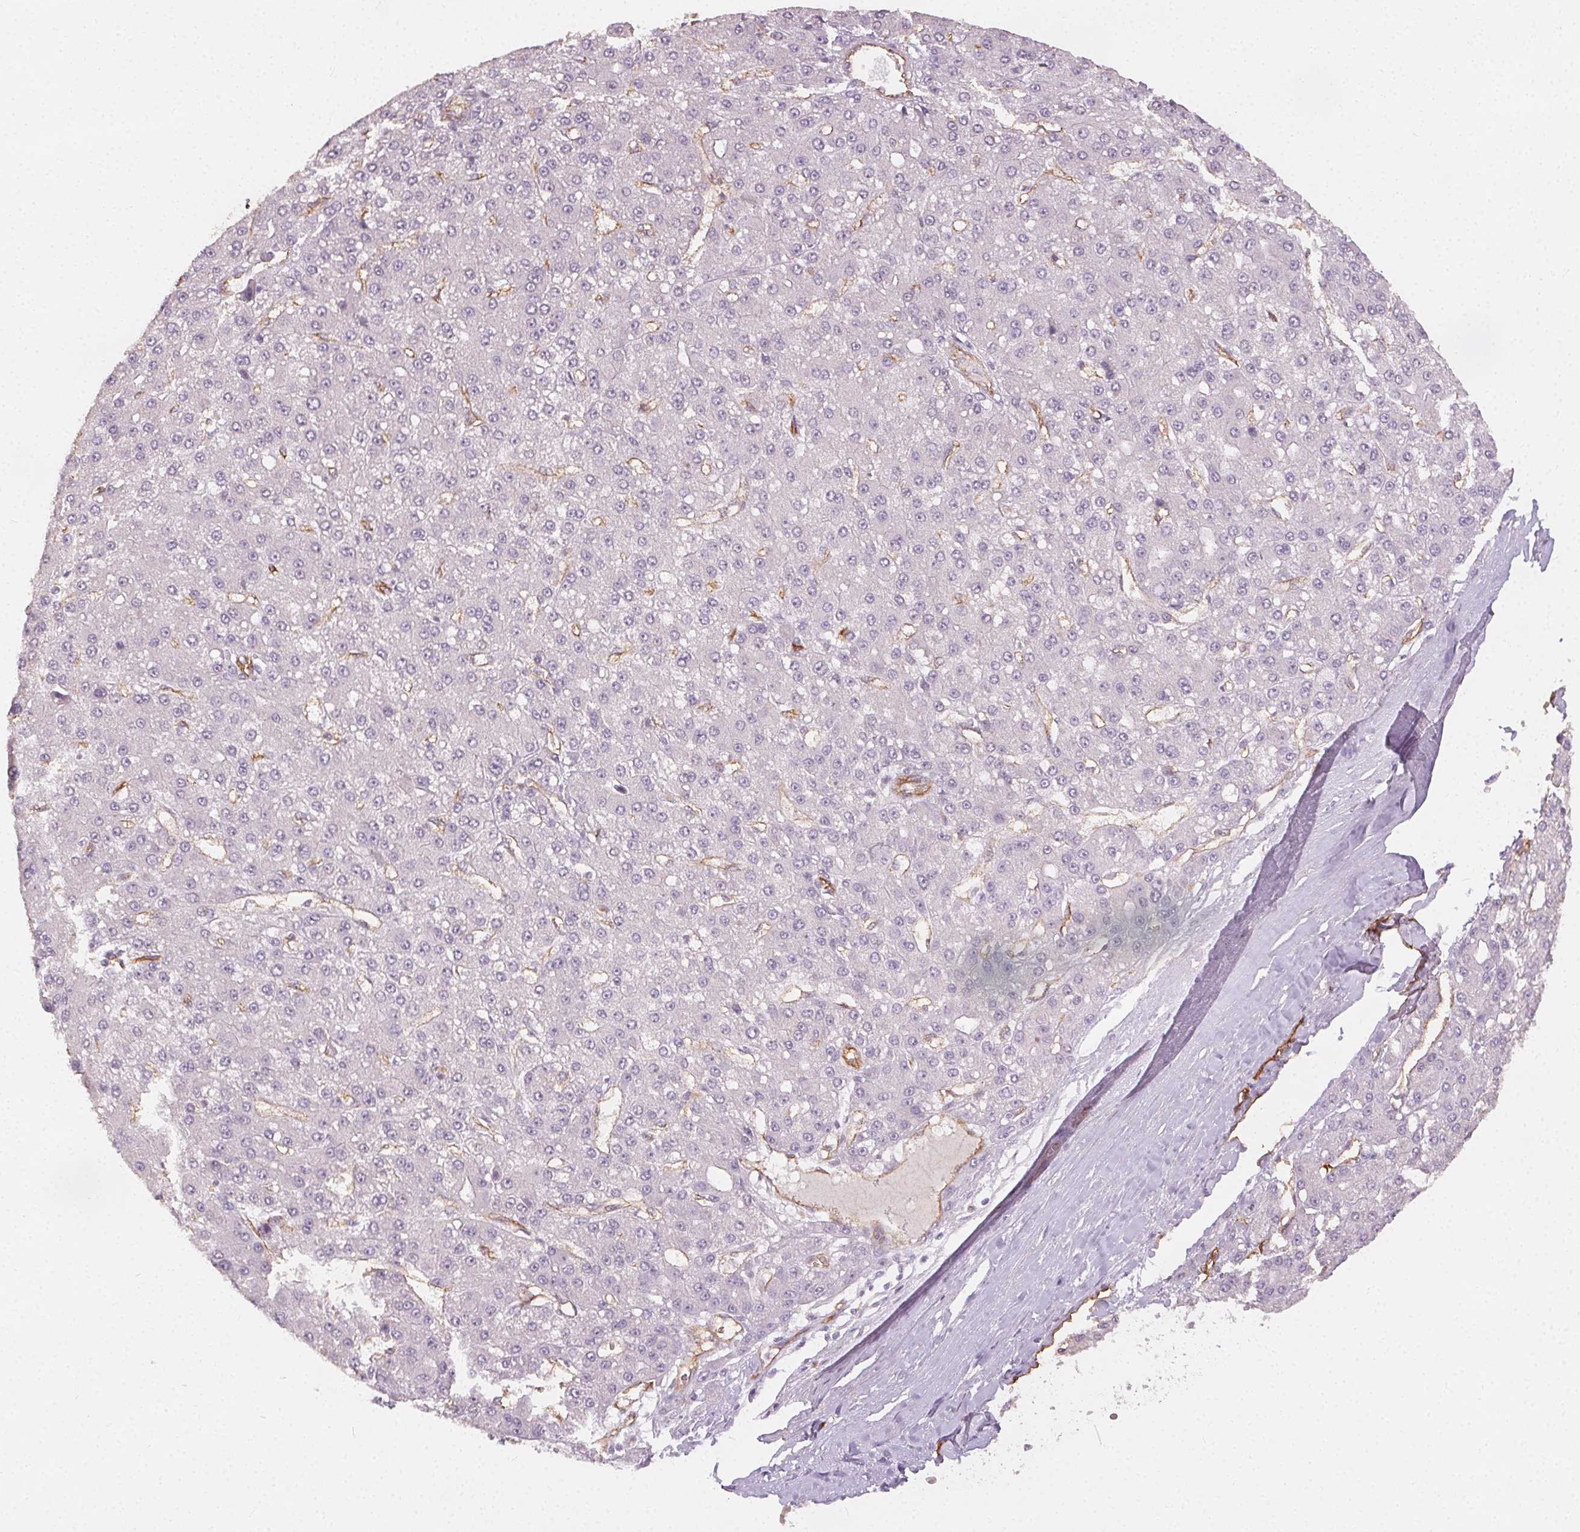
{"staining": {"intensity": "negative", "quantity": "none", "location": "none"}, "tissue": "liver cancer", "cell_type": "Tumor cells", "image_type": "cancer", "snomed": [{"axis": "morphology", "description": "Carcinoma, Hepatocellular, NOS"}, {"axis": "topography", "description": "Liver"}], "caption": "The IHC histopathology image has no significant expression in tumor cells of liver cancer tissue.", "gene": "PODXL", "patient": {"sex": "male", "age": 67}}